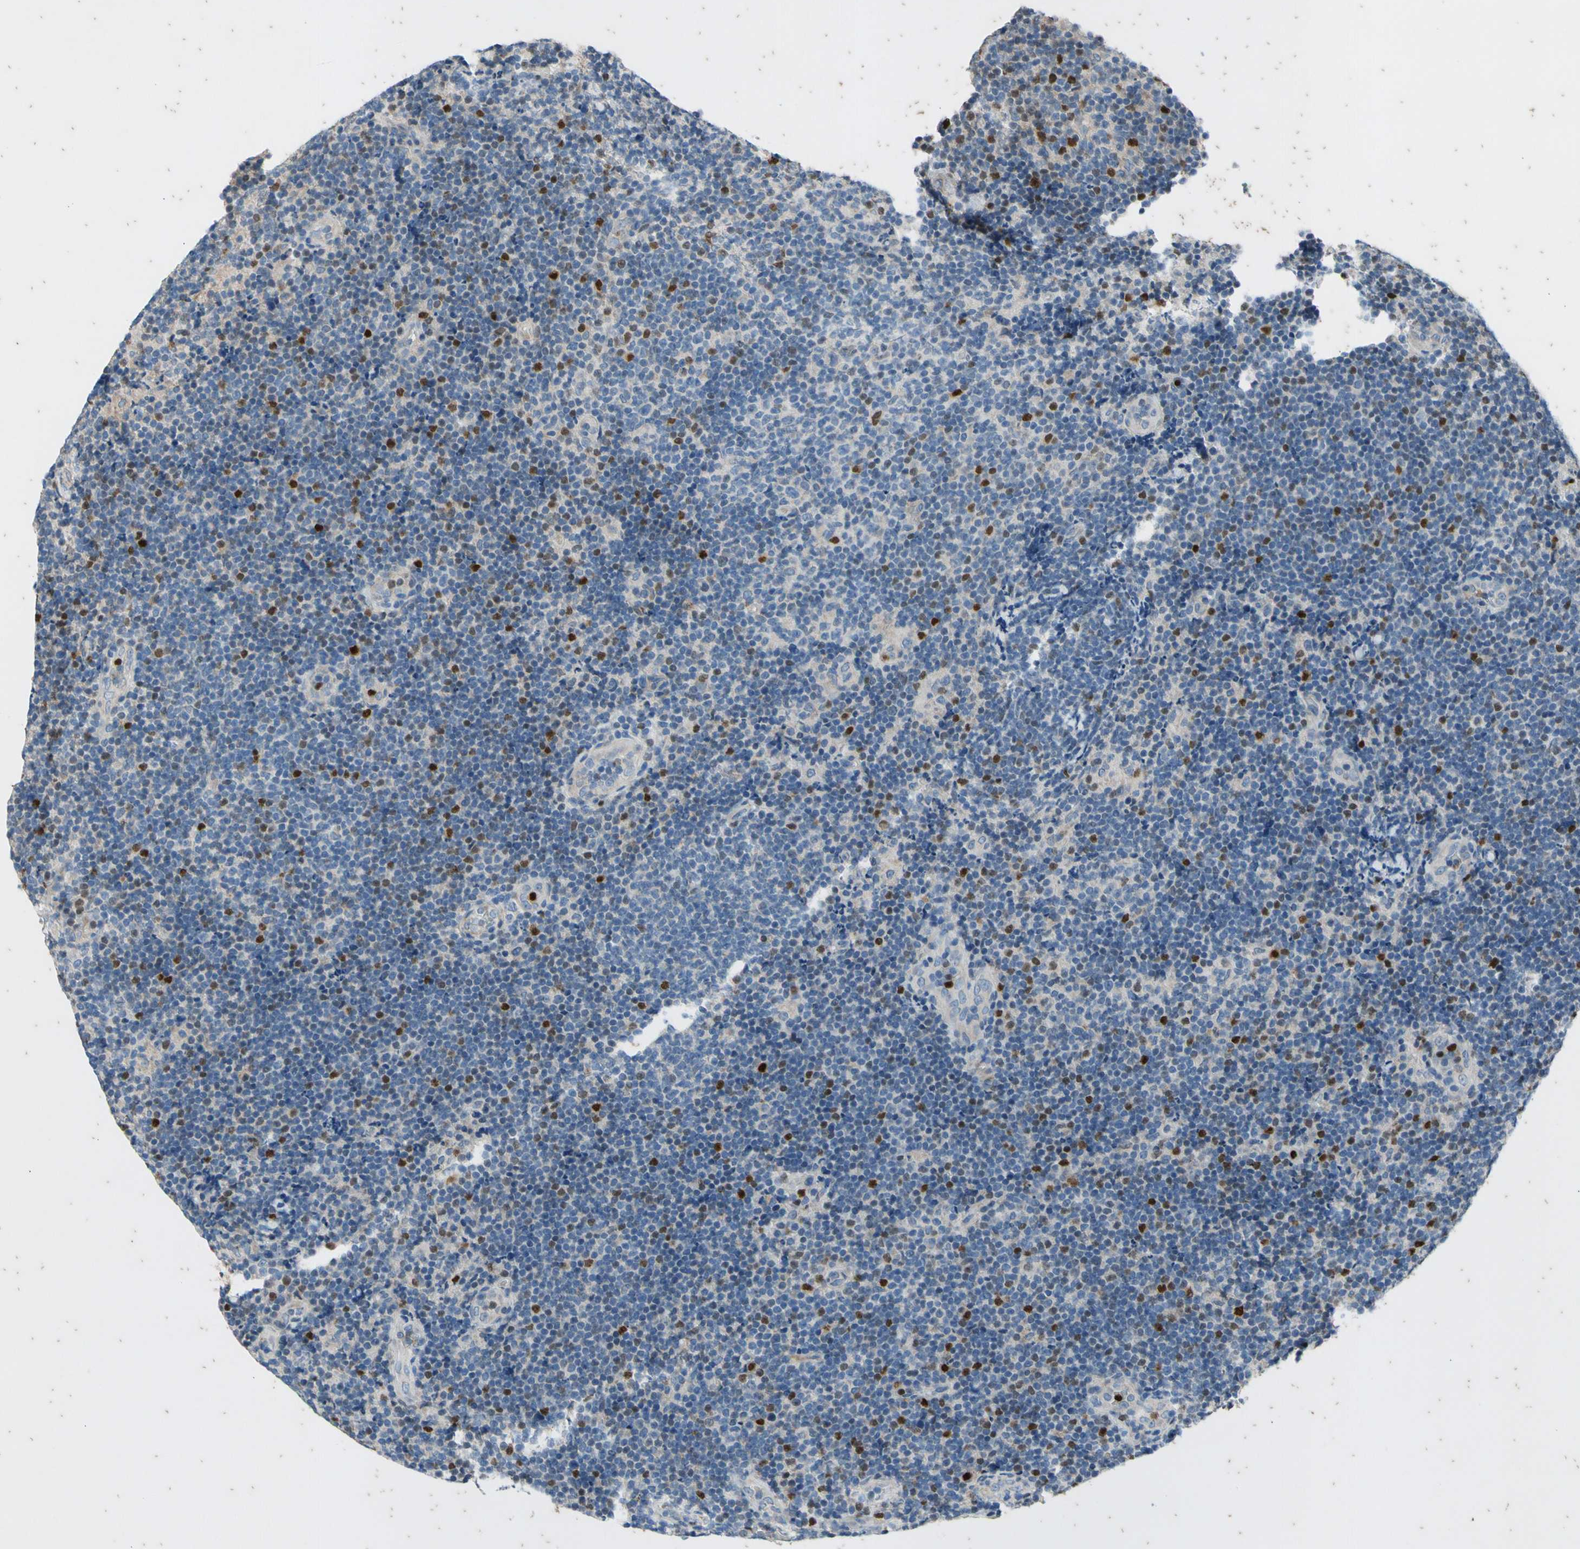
{"staining": {"intensity": "negative", "quantity": "none", "location": "none"}, "tissue": "lymphoma", "cell_type": "Tumor cells", "image_type": "cancer", "snomed": [{"axis": "morphology", "description": "Malignant lymphoma, non-Hodgkin's type, Low grade"}, {"axis": "topography", "description": "Lymph node"}], "caption": "This is a photomicrograph of immunohistochemistry staining of lymphoma, which shows no expression in tumor cells.", "gene": "TBX21", "patient": {"sex": "male", "age": 83}}